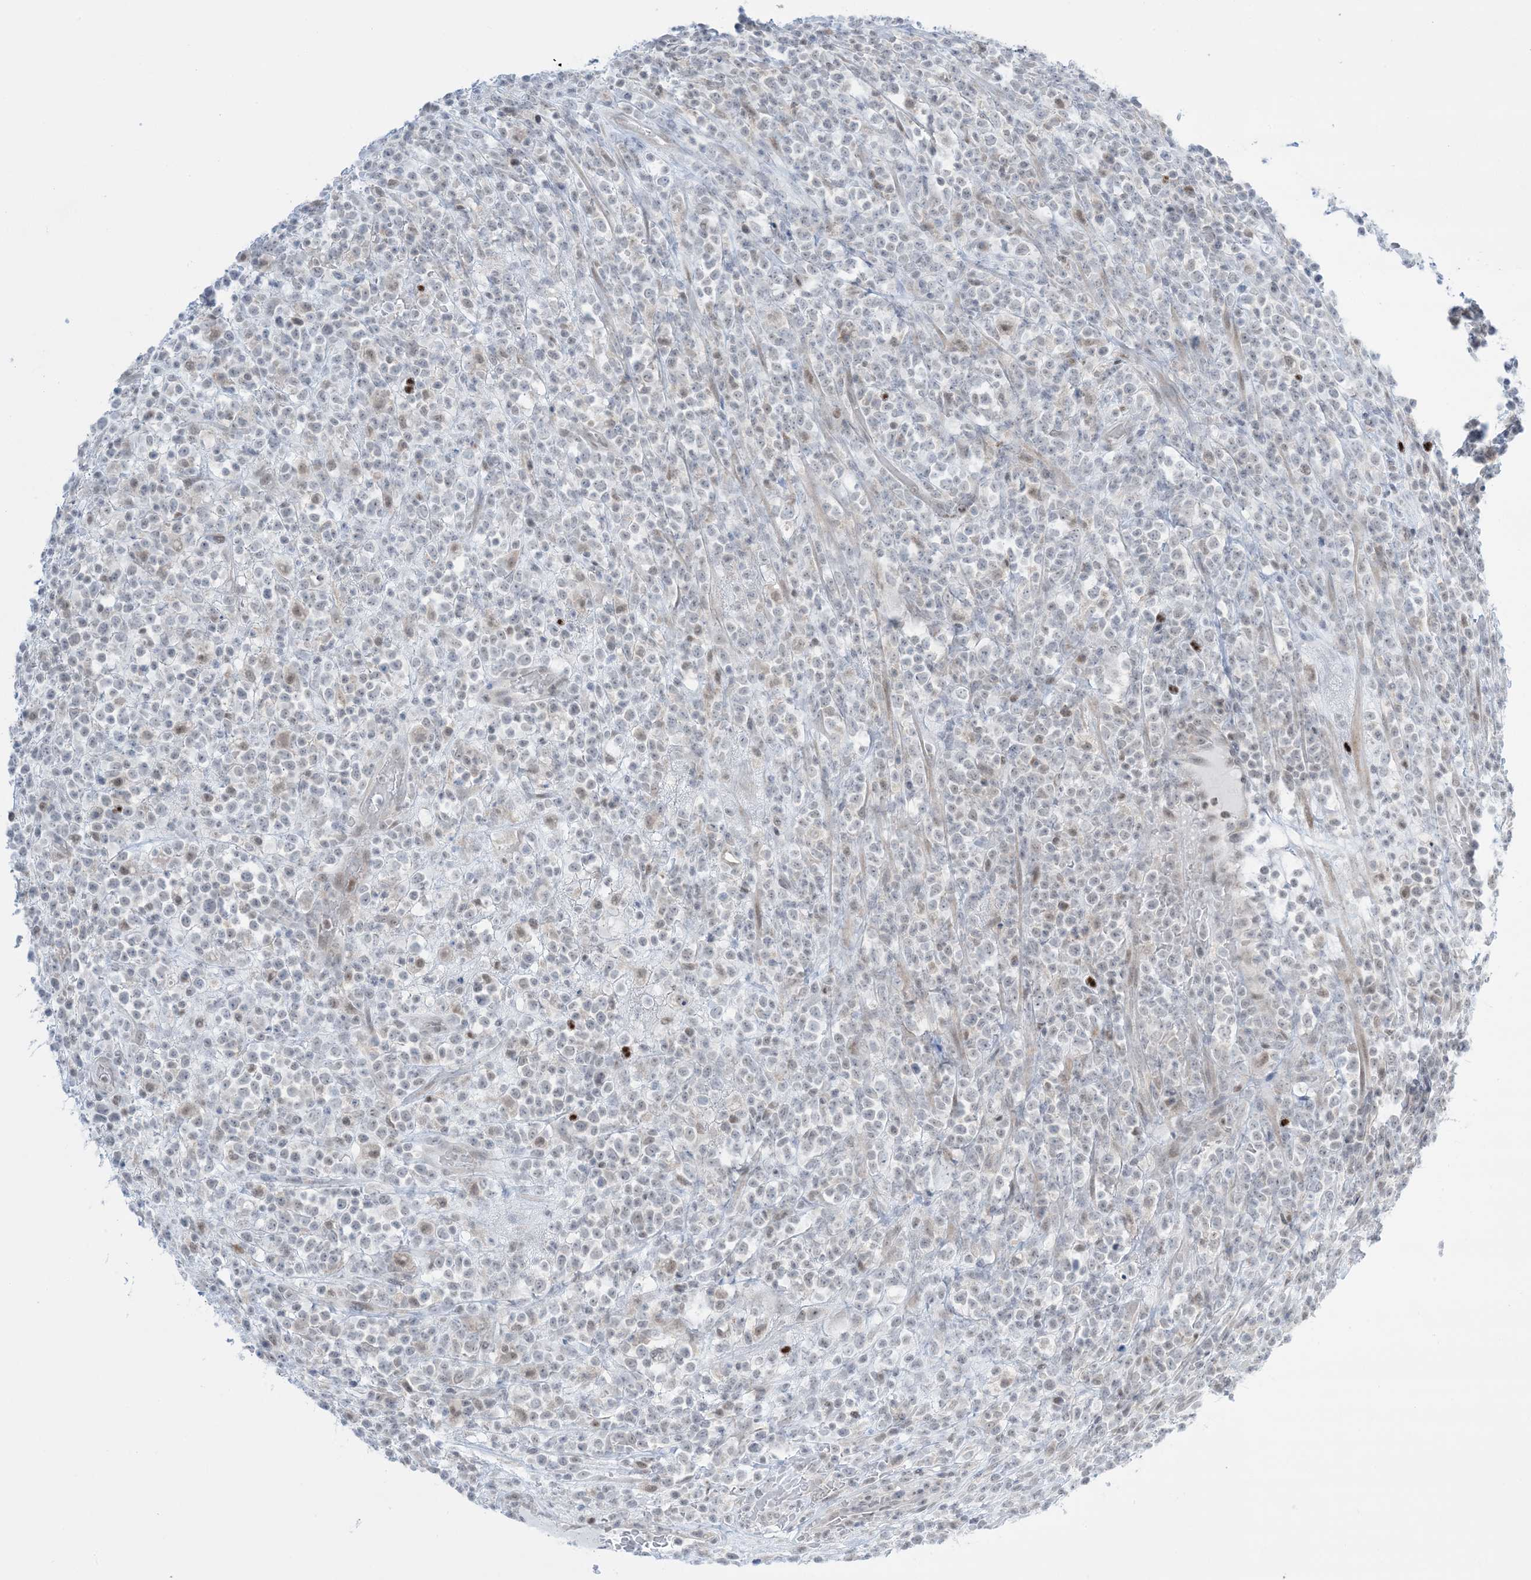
{"staining": {"intensity": "negative", "quantity": "none", "location": "none"}, "tissue": "lymphoma", "cell_type": "Tumor cells", "image_type": "cancer", "snomed": [{"axis": "morphology", "description": "Malignant lymphoma, non-Hodgkin's type, High grade"}, {"axis": "topography", "description": "Colon"}], "caption": "This is an immunohistochemistry (IHC) micrograph of human high-grade malignant lymphoma, non-Hodgkin's type. There is no positivity in tumor cells.", "gene": "TFPT", "patient": {"sex": "female", "age": 53}}